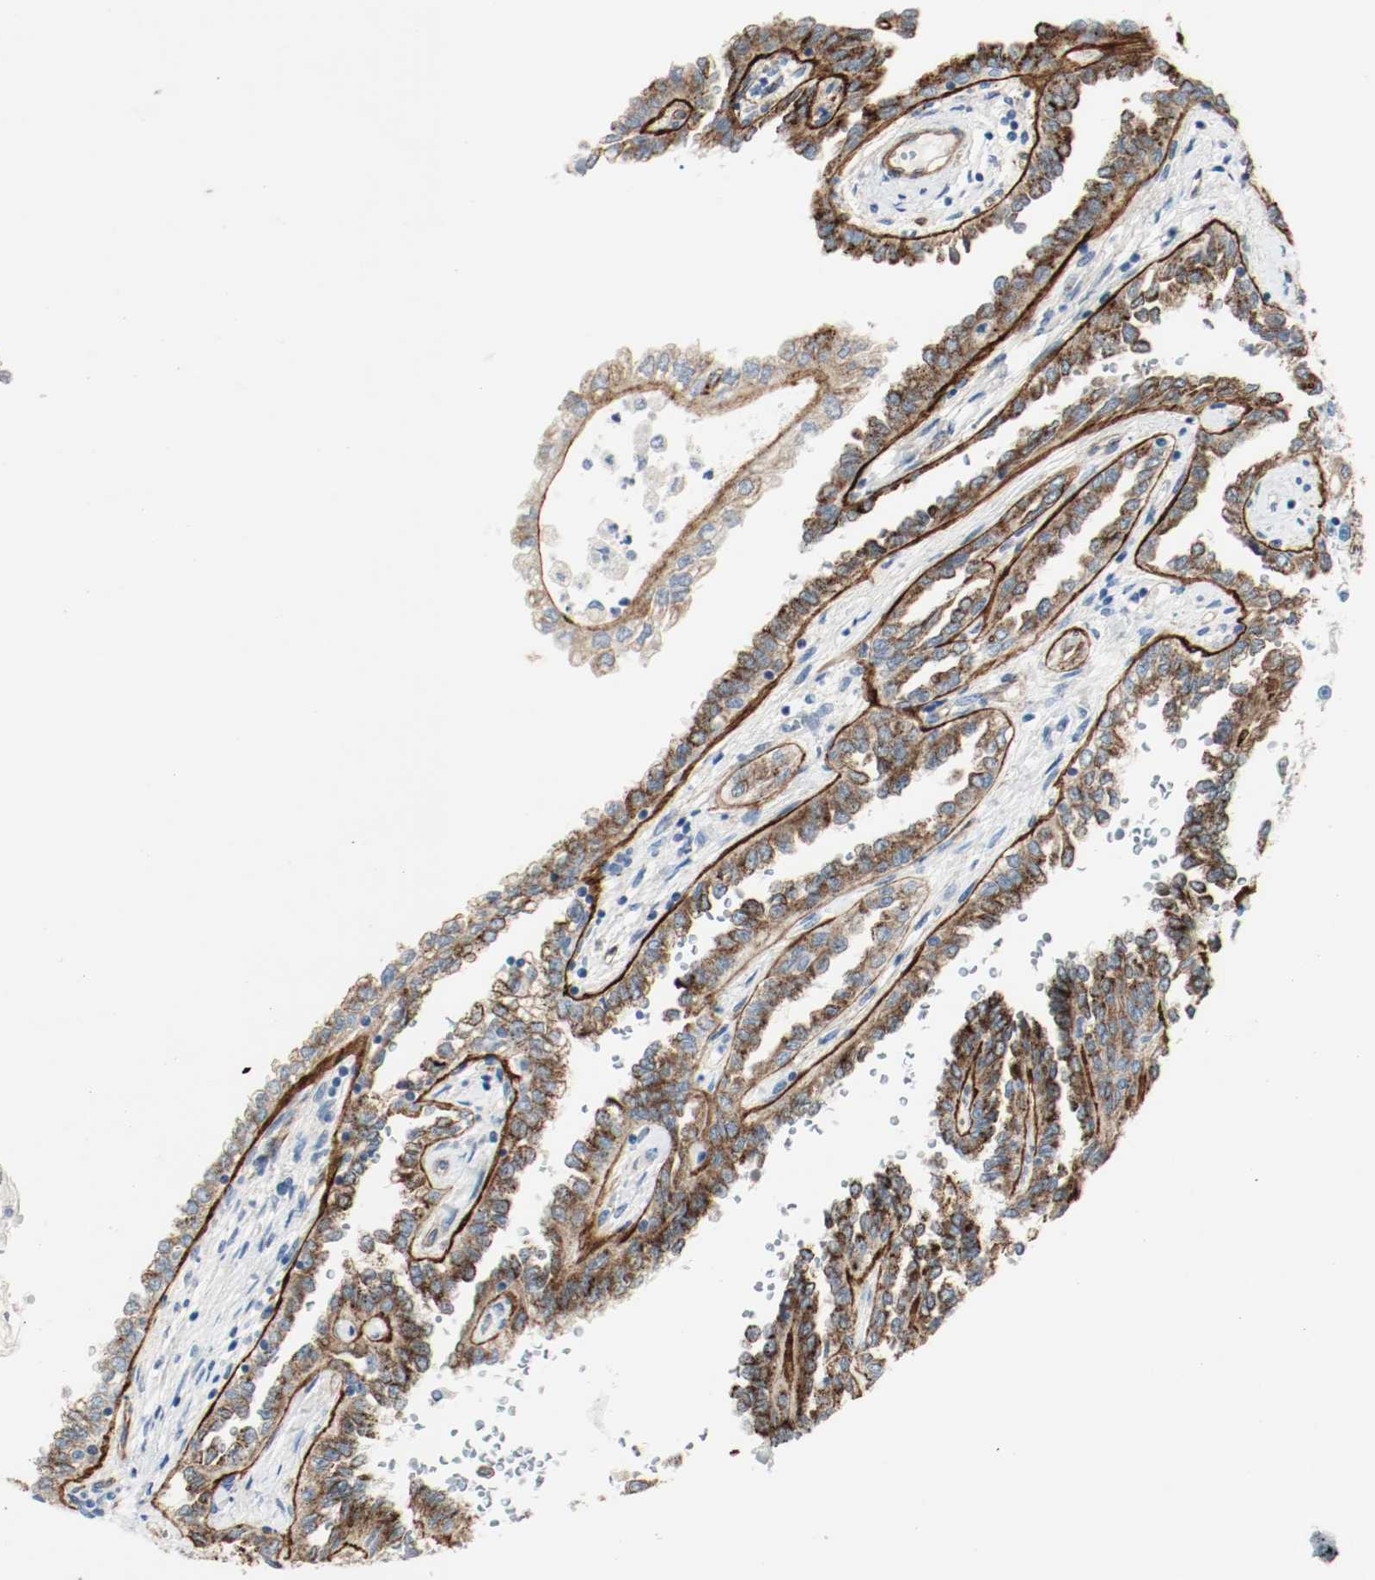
{"staining": {"intensity": "moderate", "quantity": ">75%", "location": "cytoplasmic/membranous"}, "tissue": "renal cancer", "cell_type": "Tumor cells", "image_type": "cancer", "snomed": [{"axis": "morphology", "description": "Inflammation, NOS"}, {"axis": "morphology", "description": "Adenocarcinoma, NOS"}, {"axis": "topography", "description": "Kidney"}], "caption": "Immunohistochemistry micrograph of neoplastic tissue: renal cancer (adenocarcinoma) stained using immunohistochemistry (IHC) demonstrates medium levels of moderate protein expression localized specifically in the cytoplasmic/membranous of tumor cells, appearing as a cytoplasmic/membranous brown color.", "gene": "LAMB1", "patient": {"sex": "male", "age": 68}}